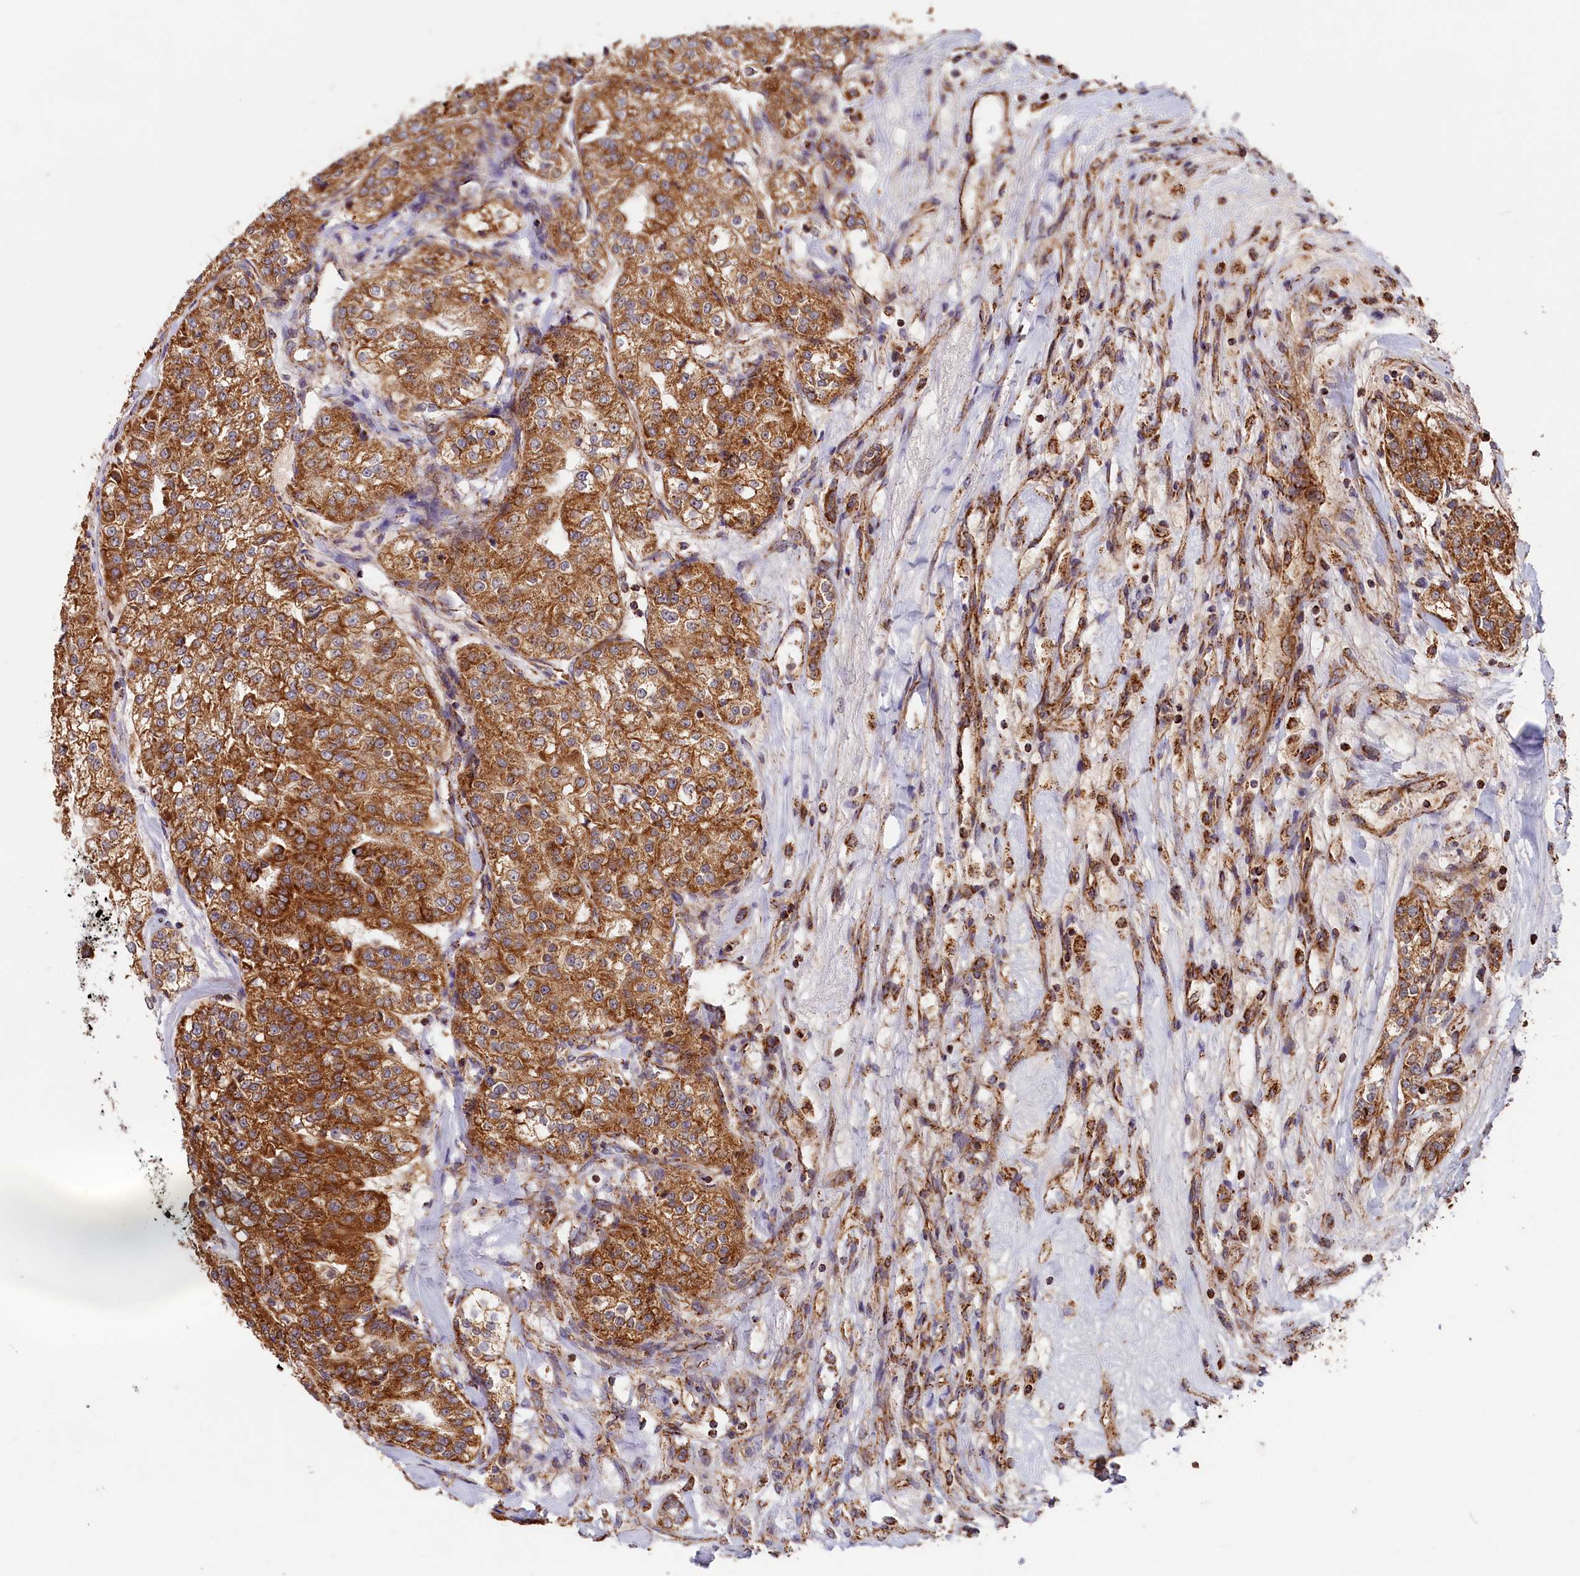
{"staining": {"intensity": "moderate", "quantity": ">75%", "location": "cytoplasmic/membranous"}, "tissue": "renal cancer", "cell_type": "Tumor cells", "image_type": "cancer", "snomed": [{"axis": "morphology", "description": "Adenocarcinoma, NOS"}, {"axis": "topography", "description": "Kidney"}], "caption": "Protein analysis of adenocarcinoma (renal) tissue shows moderate cytoplasmic/membranous staining in about >75% of tumor cells. (brown staining indicates protein expression, while blue staining denotes nuclei).", "gene": "MACROD1", "patient": {"sex": "female", "age": 63}}